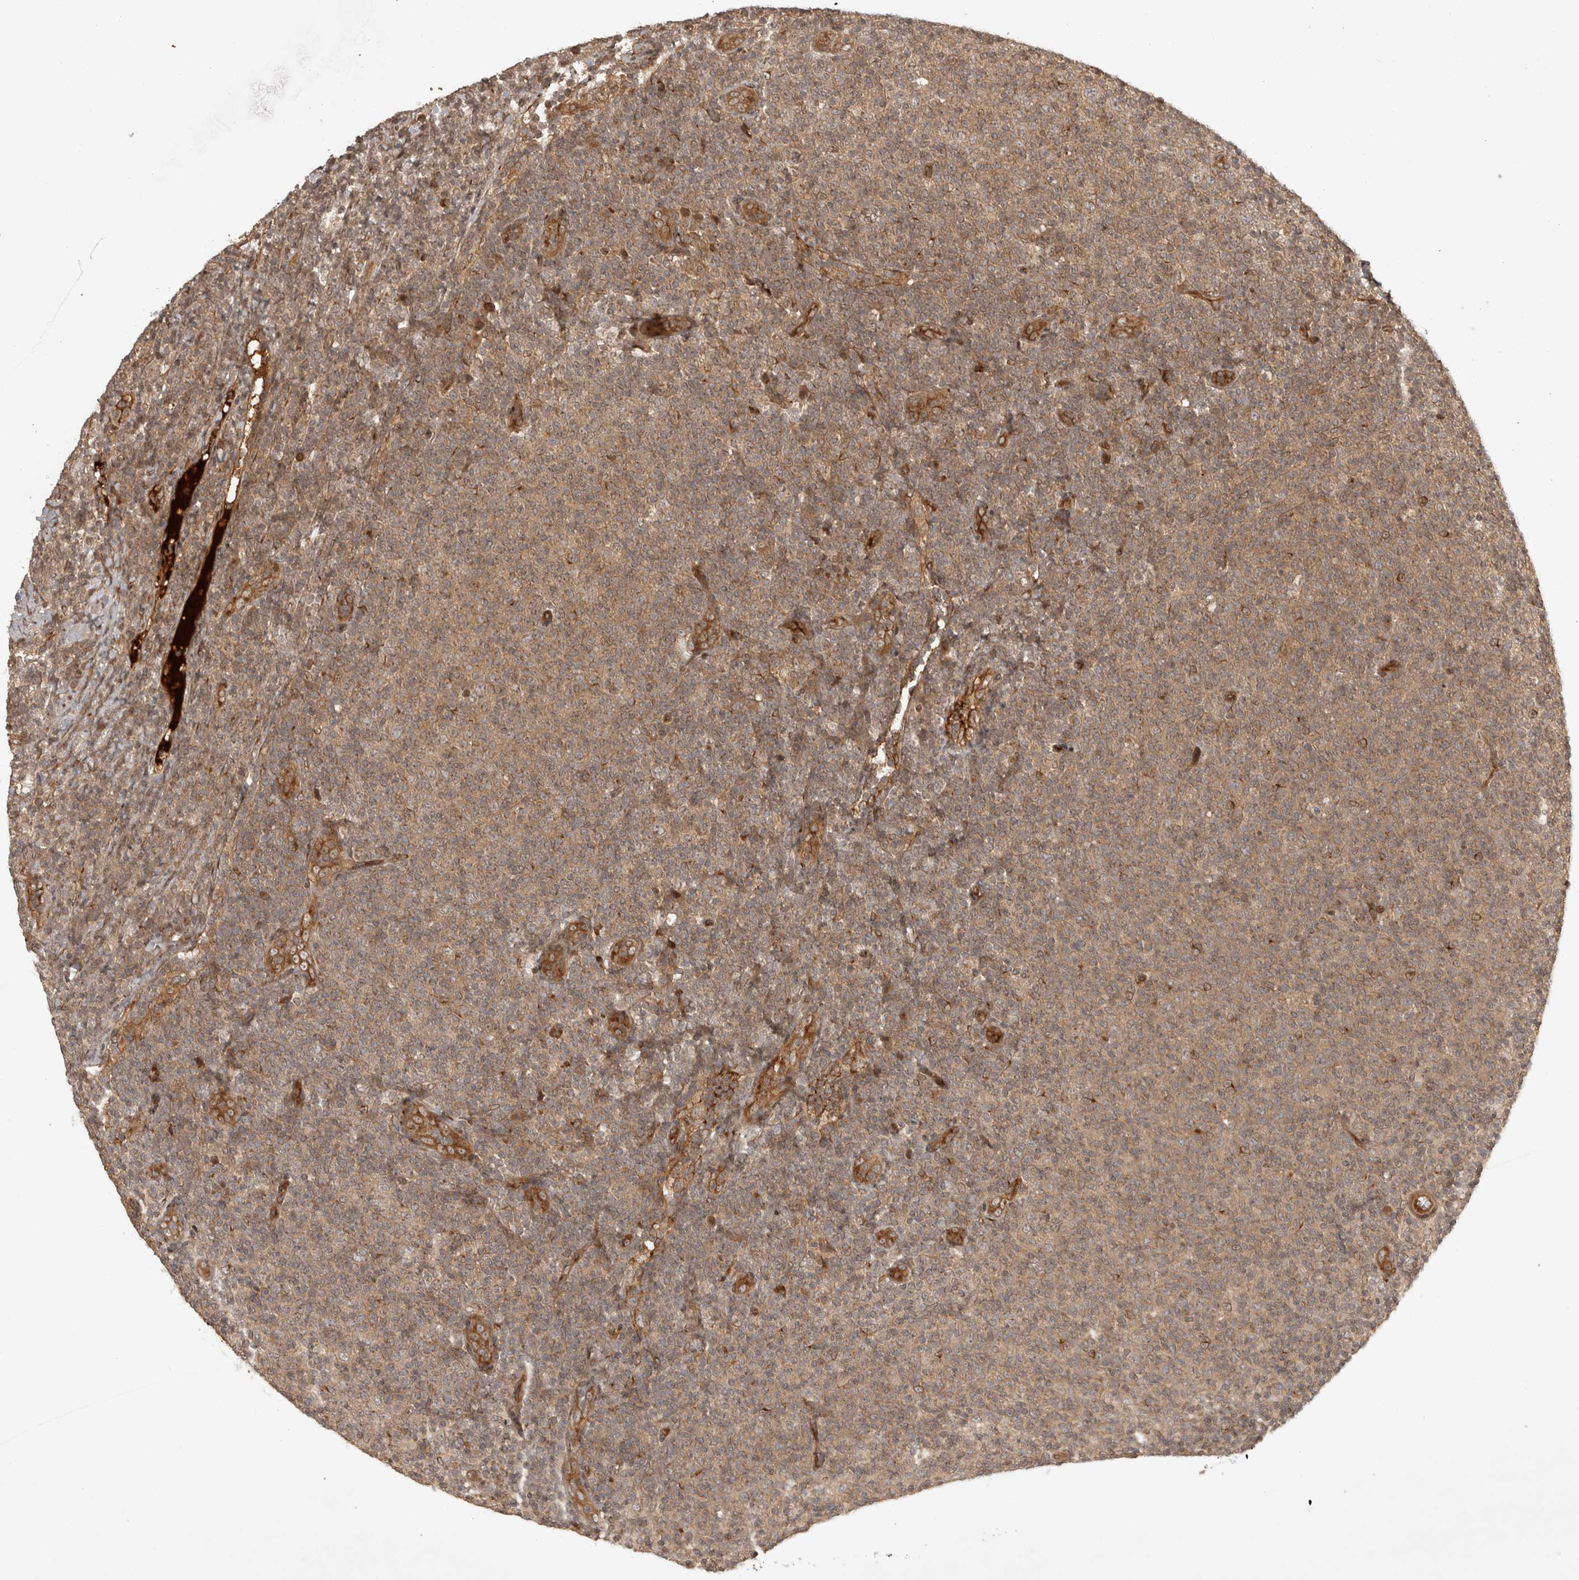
{"staining": {"intensity": "weak", "quantity": ">75%", "location": "cytoplasmic/membranous"}, "tissue": "lymphoma", "cell_type": "Tumor cells", "image_type": "cancer", "snomed": [{"axis": "morphology", "description": "Malignant lymphoma, non-Hodgkin's type, Low grade"}, {"axis": "topography", "description": "Lymph node"}], "caption": "The histopathology image exhibits staining of low-grade malignant lymphoma, non-Hodgkin's type, revealing weak cytoplasmic/membranous protein staining (brown color) within tumor cells. (DAB IHC, brown staining for protein, blue staining for nuclei).", "gene": "CAMSAP2", "patient": {"sex": "male", "age": 66}}